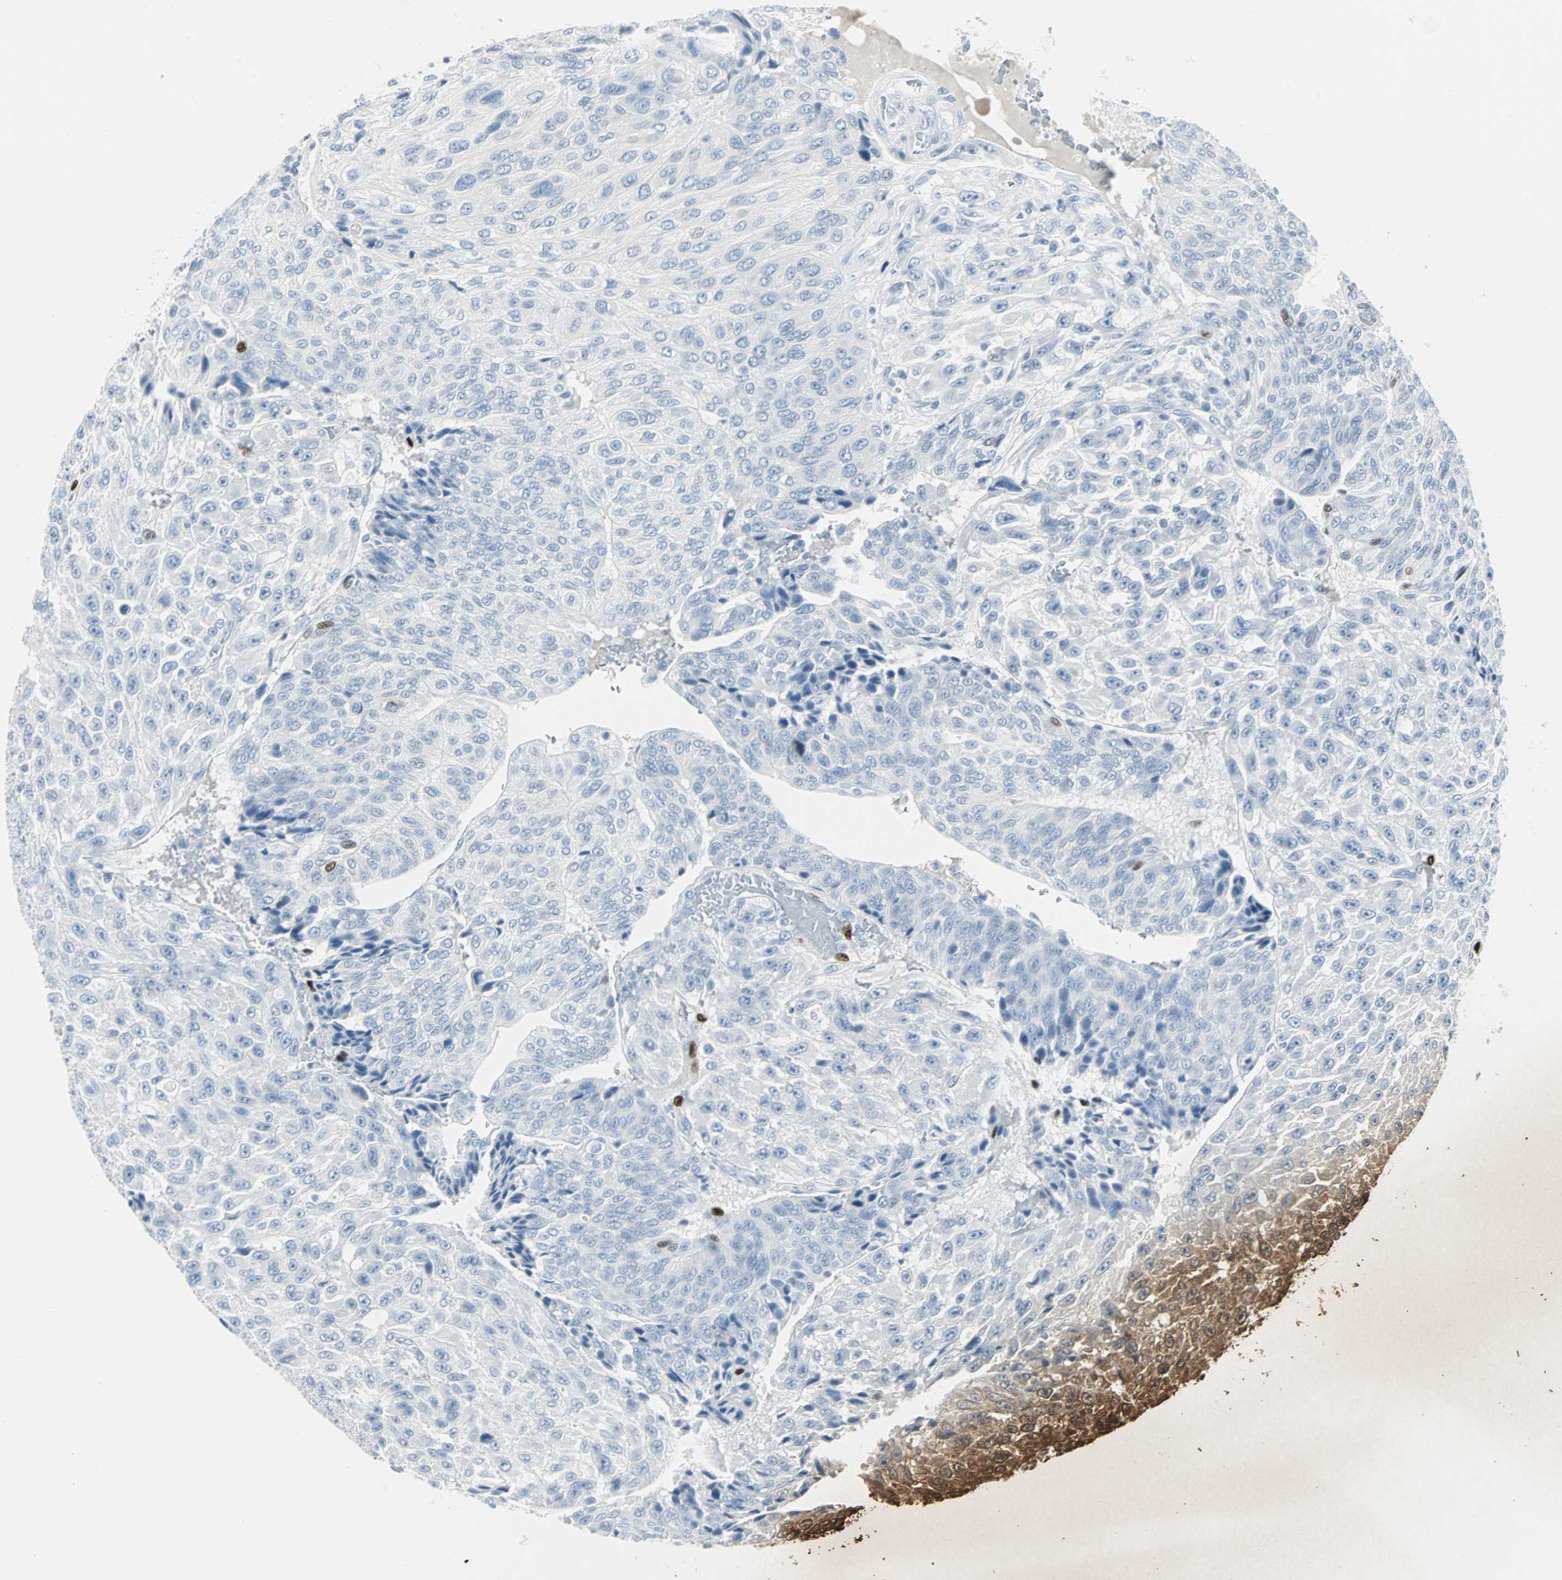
{"staining": {"intensity": "negative", "quantity": "none", "location": "none"}, "tissue": "urothelial cancer", "cell_type": "Tumor cells", "image_type": "cancer", "snomed": [{"axis": "morphology", "description": "Urothelial carcinoma, High grade"}, {"axis": "topography", "description": "Urinary bladder"}], "caption": "The photomicrograph displays no staining of tumor cells in urothelial cancer.", "gene": "IL33", "patient": {"sex": "male", "age": 66}}